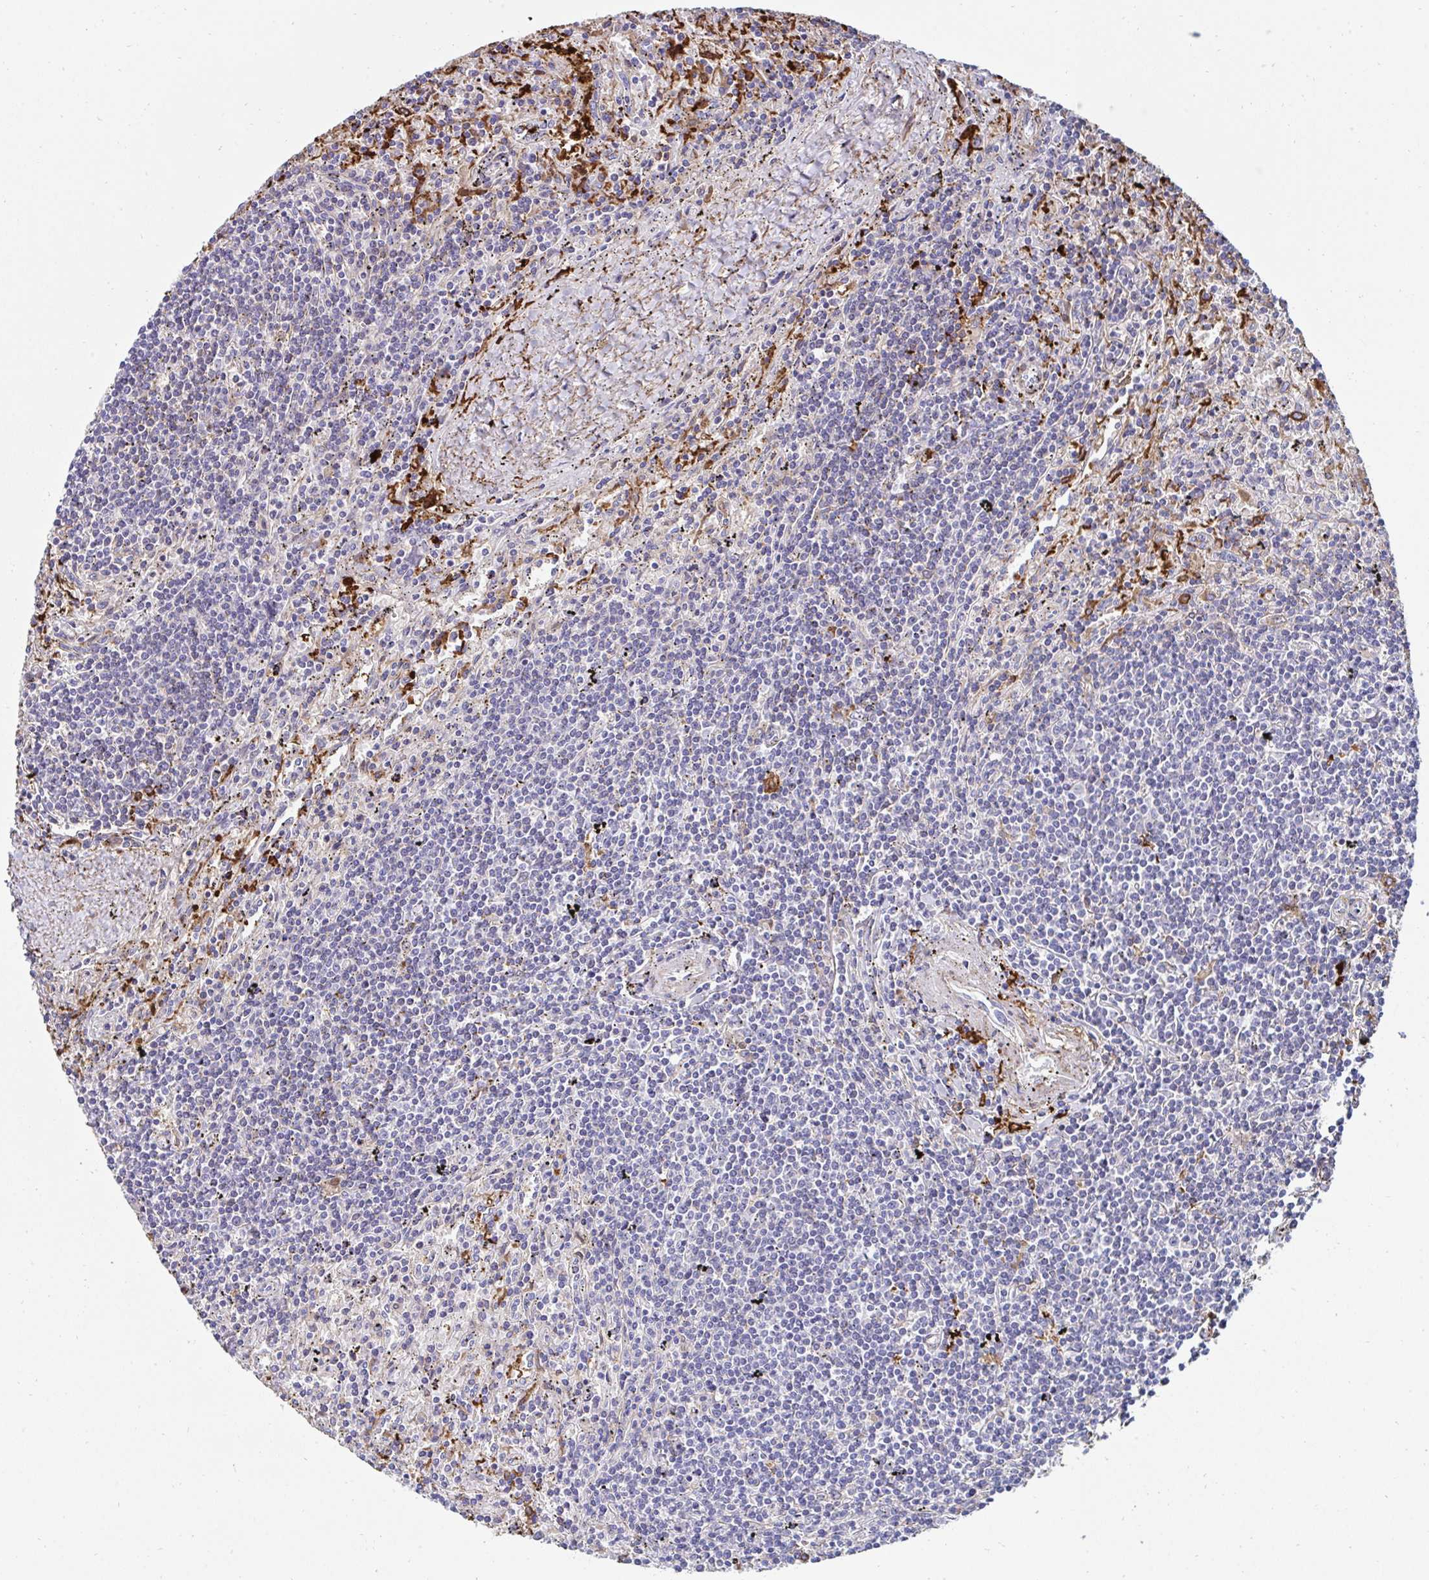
{"staining": {"intensity": "negative", "quantity": "none", "location": "none"}, "tissue": "lymphoma", "cell_type": "Tumor cells", "image_type": "cancer", "snomed": [{"axis": "morphology", "description": "Malignant lymphoma, non-Hodgkin's type, Low grade"}, {"axis": "topography", "description": "Spleen"}], "caption": "Malignant lymphoma, non-Hodgkin's type (low-grade) was stained to show a protein in brown. There is no significant staining in tumor cells.", "gene": "FBXL13", "patient": {"sex": "male", "age": 76}}